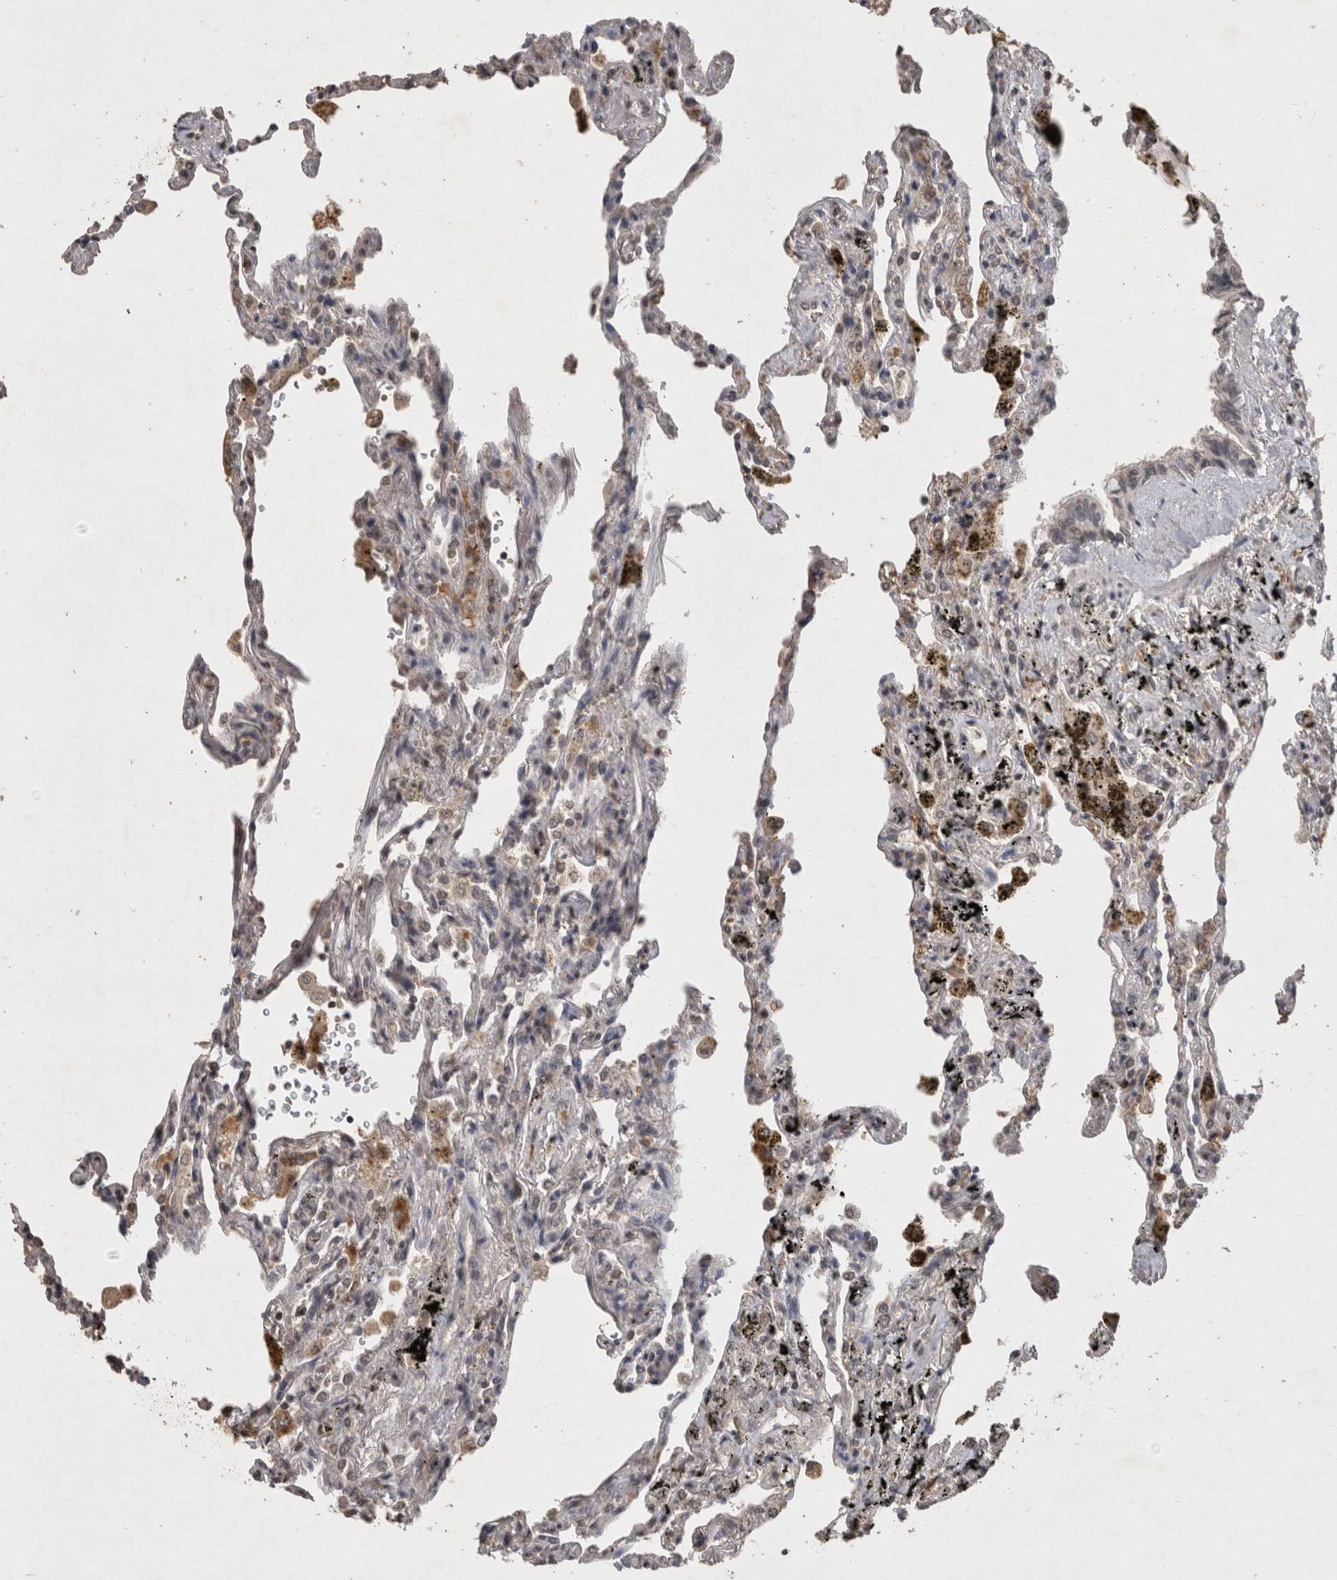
{"staining": {"intensity": "weak", "quantity": "<25%", "location": "nuclear"}, "tissue": "lung", "cell_type": "Alveolar cells", "image_type": "normal", "snomed": [{"axis": "morphology", "description": "Normal tissue, NOS"}, {"axis": "topography", "description": "Lung"}], "caption": "High magnification brightfield microscopy of normal lung stained with DAB (3,3'-diaminobenzidine) (brown) and counterstained with hematoxylin (blue): alveolar cells show no significant staining.", "gene": "HRK", "patient": {"sex": "male", "age": 59}}